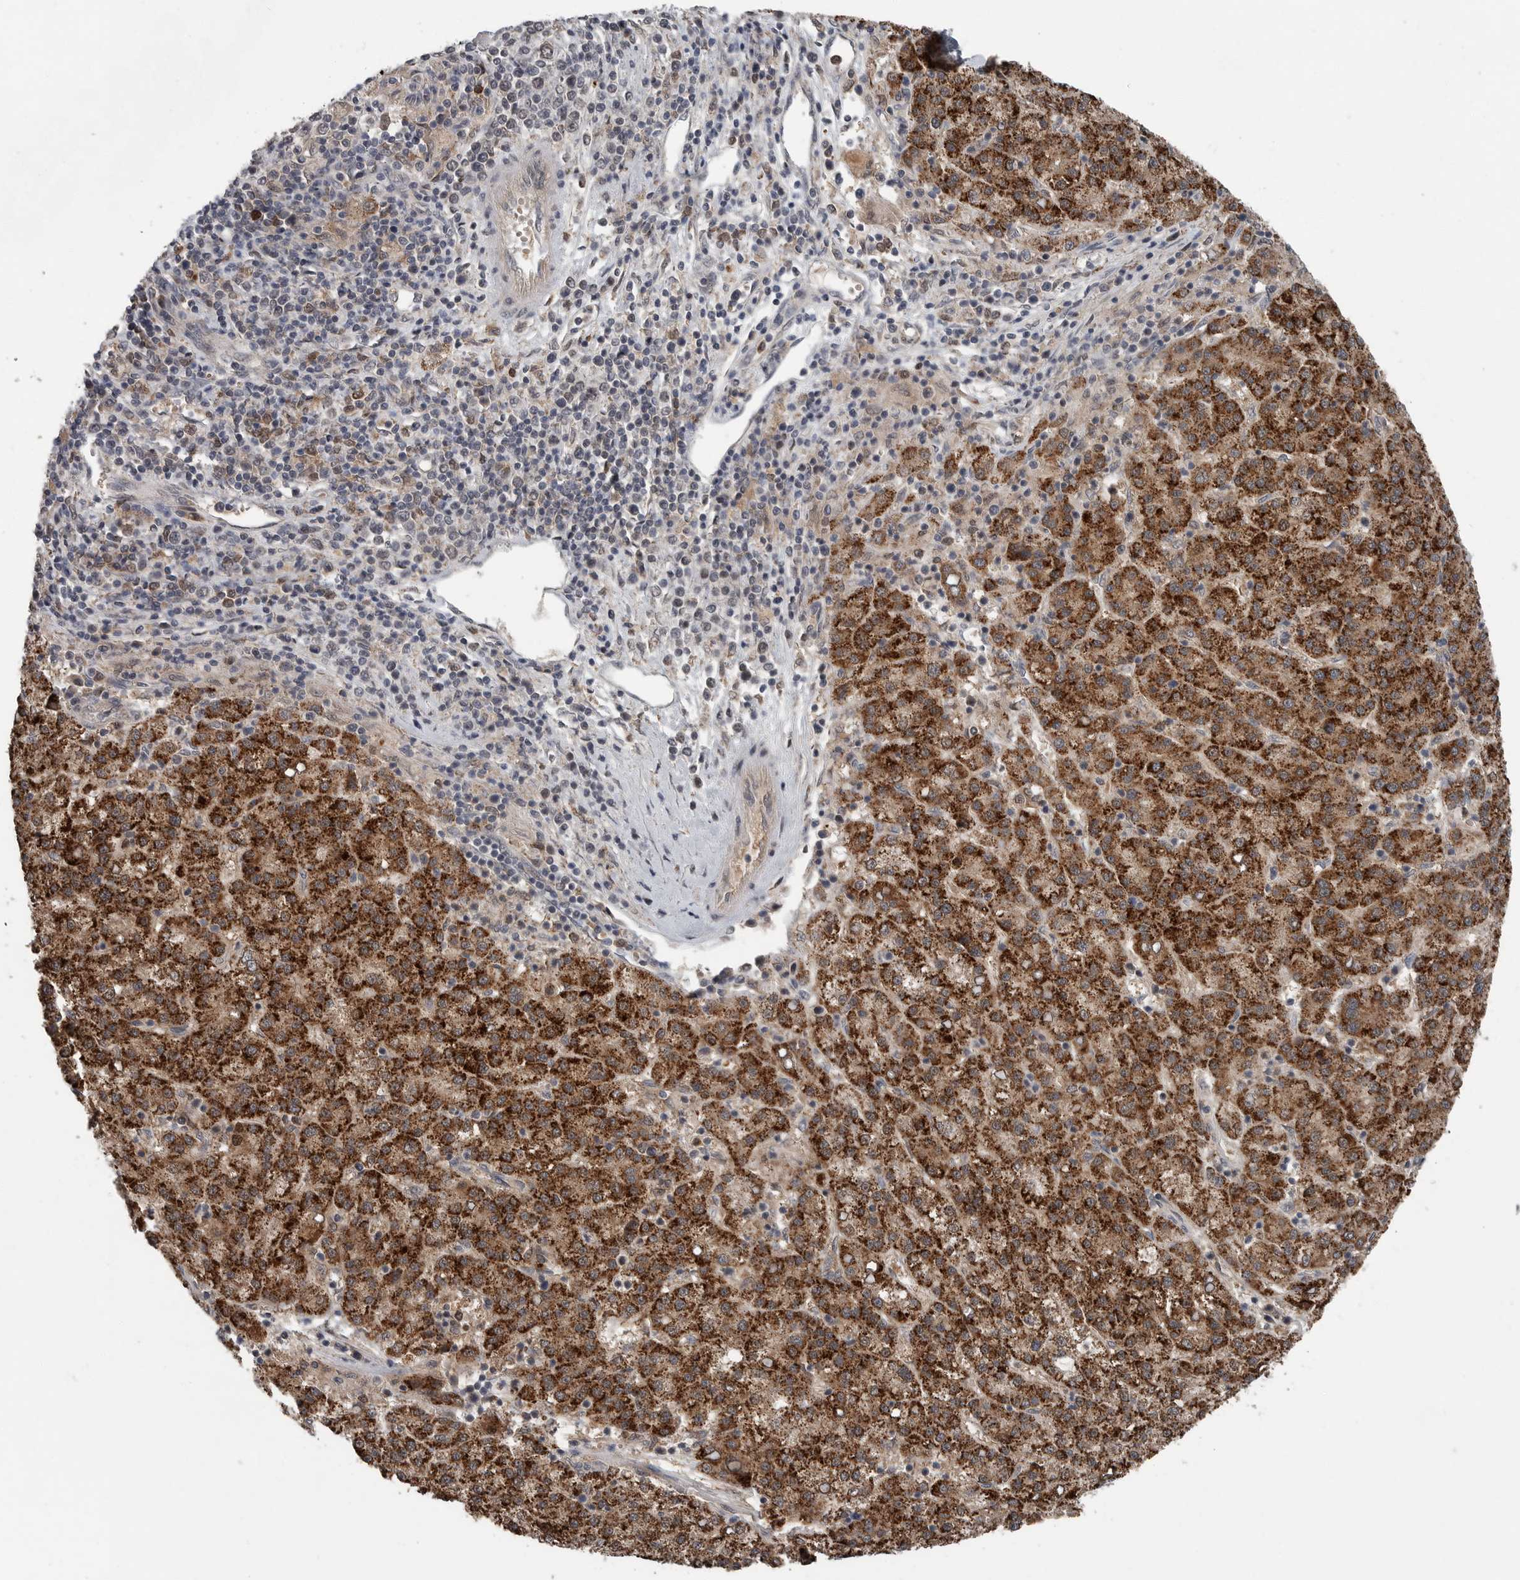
{"staining": {"intensity": "strong", "quantity": ">75%", "location": "cytoplasmic/membranous"}, "tissue": "liver cancer", "cell_type": "Tumor cells", "image_type": "cancer", "snomed": [{"axis": "morphology", "description": "Carcinoma, Hepatocellular, NOS"}, {"axis": "topography", "description": "Liver"}], "caption": "A brown stain shows strong cytoplasmic/membranous staining of a protein in liver cancer (hepatocellular carcinoma) tumor cells.", "gene": "SCP2", "patient": {"sex": "female", "age": 58}}